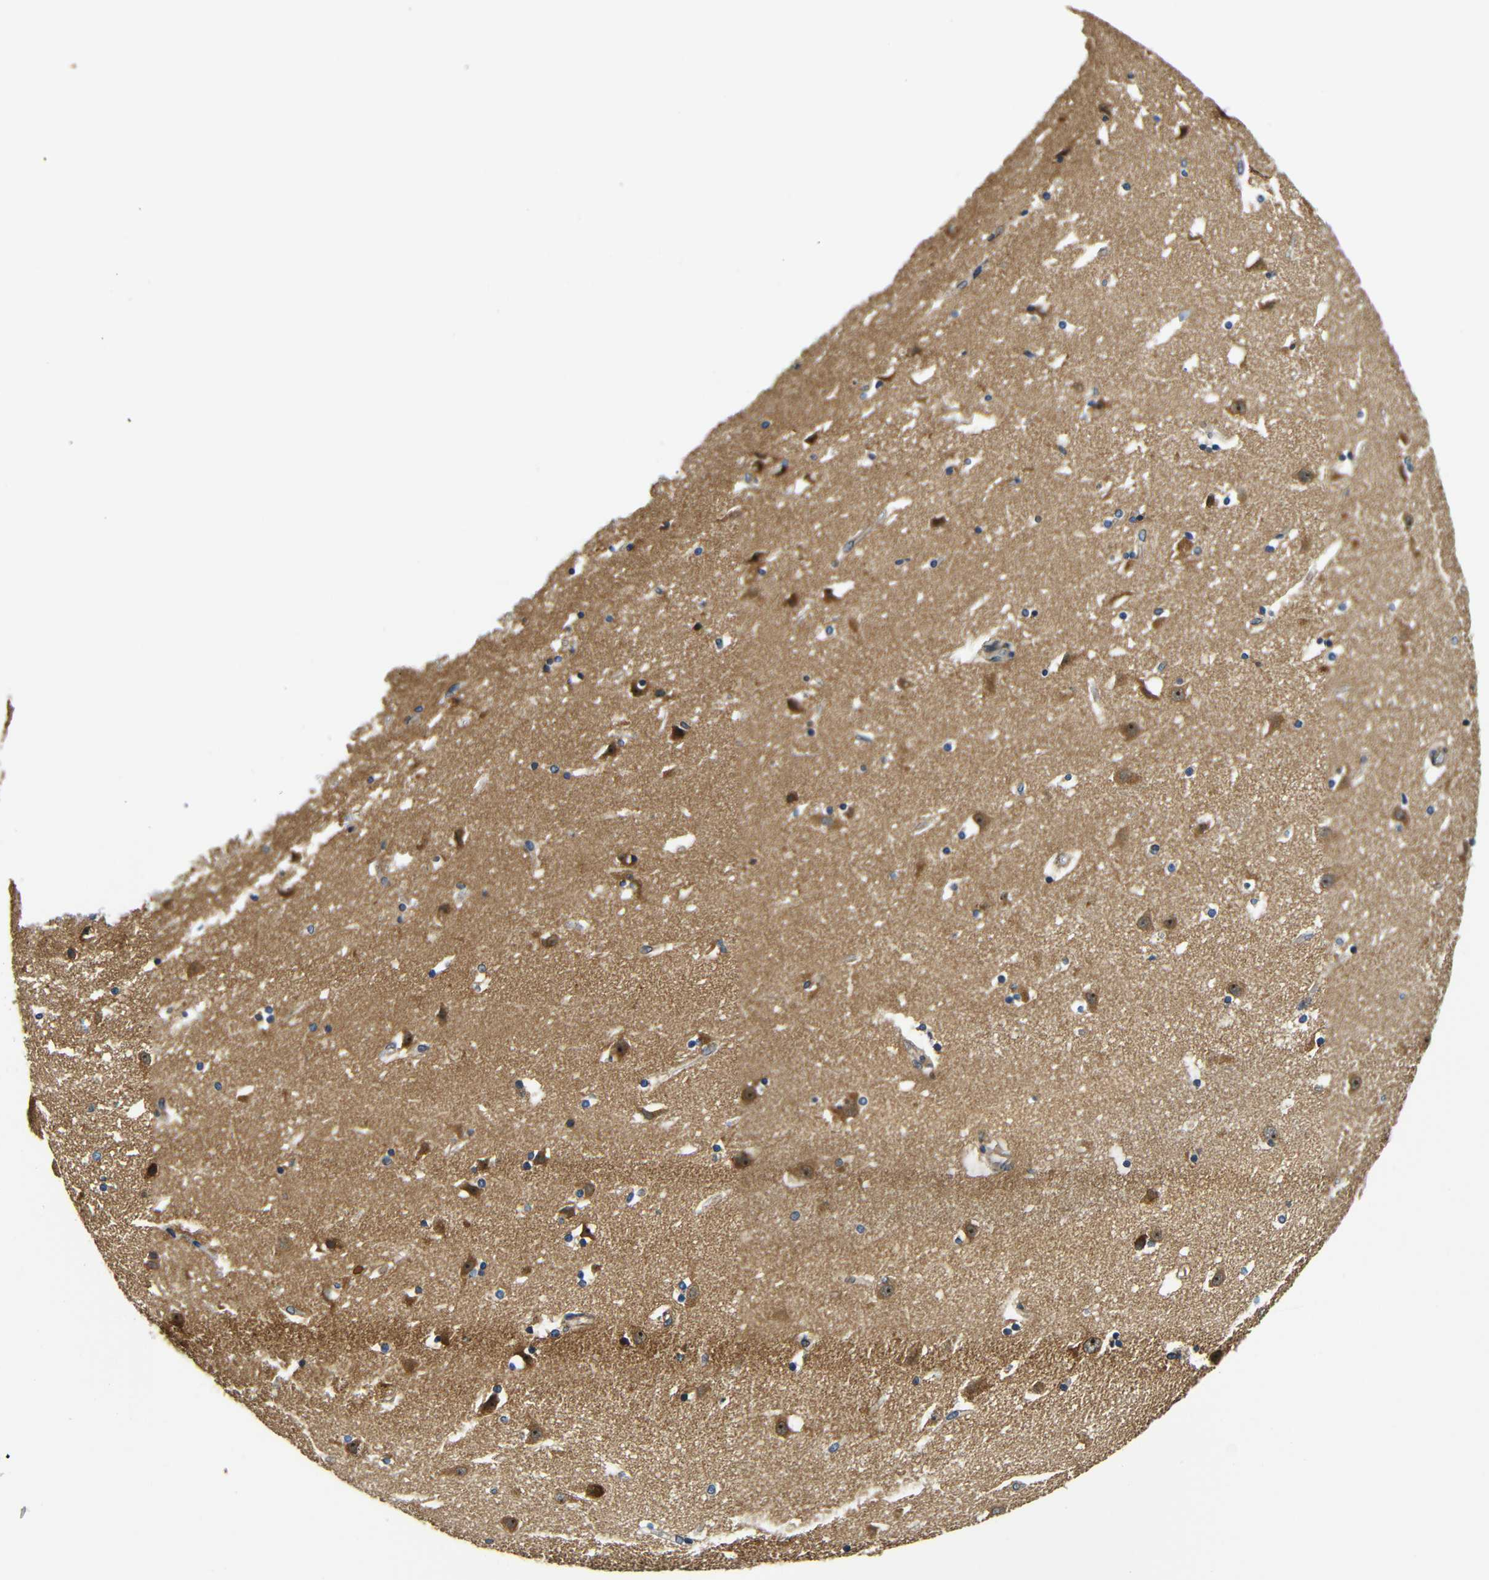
{"staining": {"intensity": "strong", "quantity": "25%-75%", "location": "cytoplasmic/membranous"}, "tissue": "caudate", "cell_type": "Glial cells", "image_type": "normal", "snomed": [{"axis": "morphology", "description": "Normal tissue, NOS"}, {"axis": "topography", "description": "Lateral ventricle wall"}], "caption": "Brown immunohistochemical staining in unremarkable caudate exhibits strong cytoplasmic/membranous expression in about 25%-75% of glial cells.", "gene": "VAPB", "patient": {"sex": "male", "age": 45}}